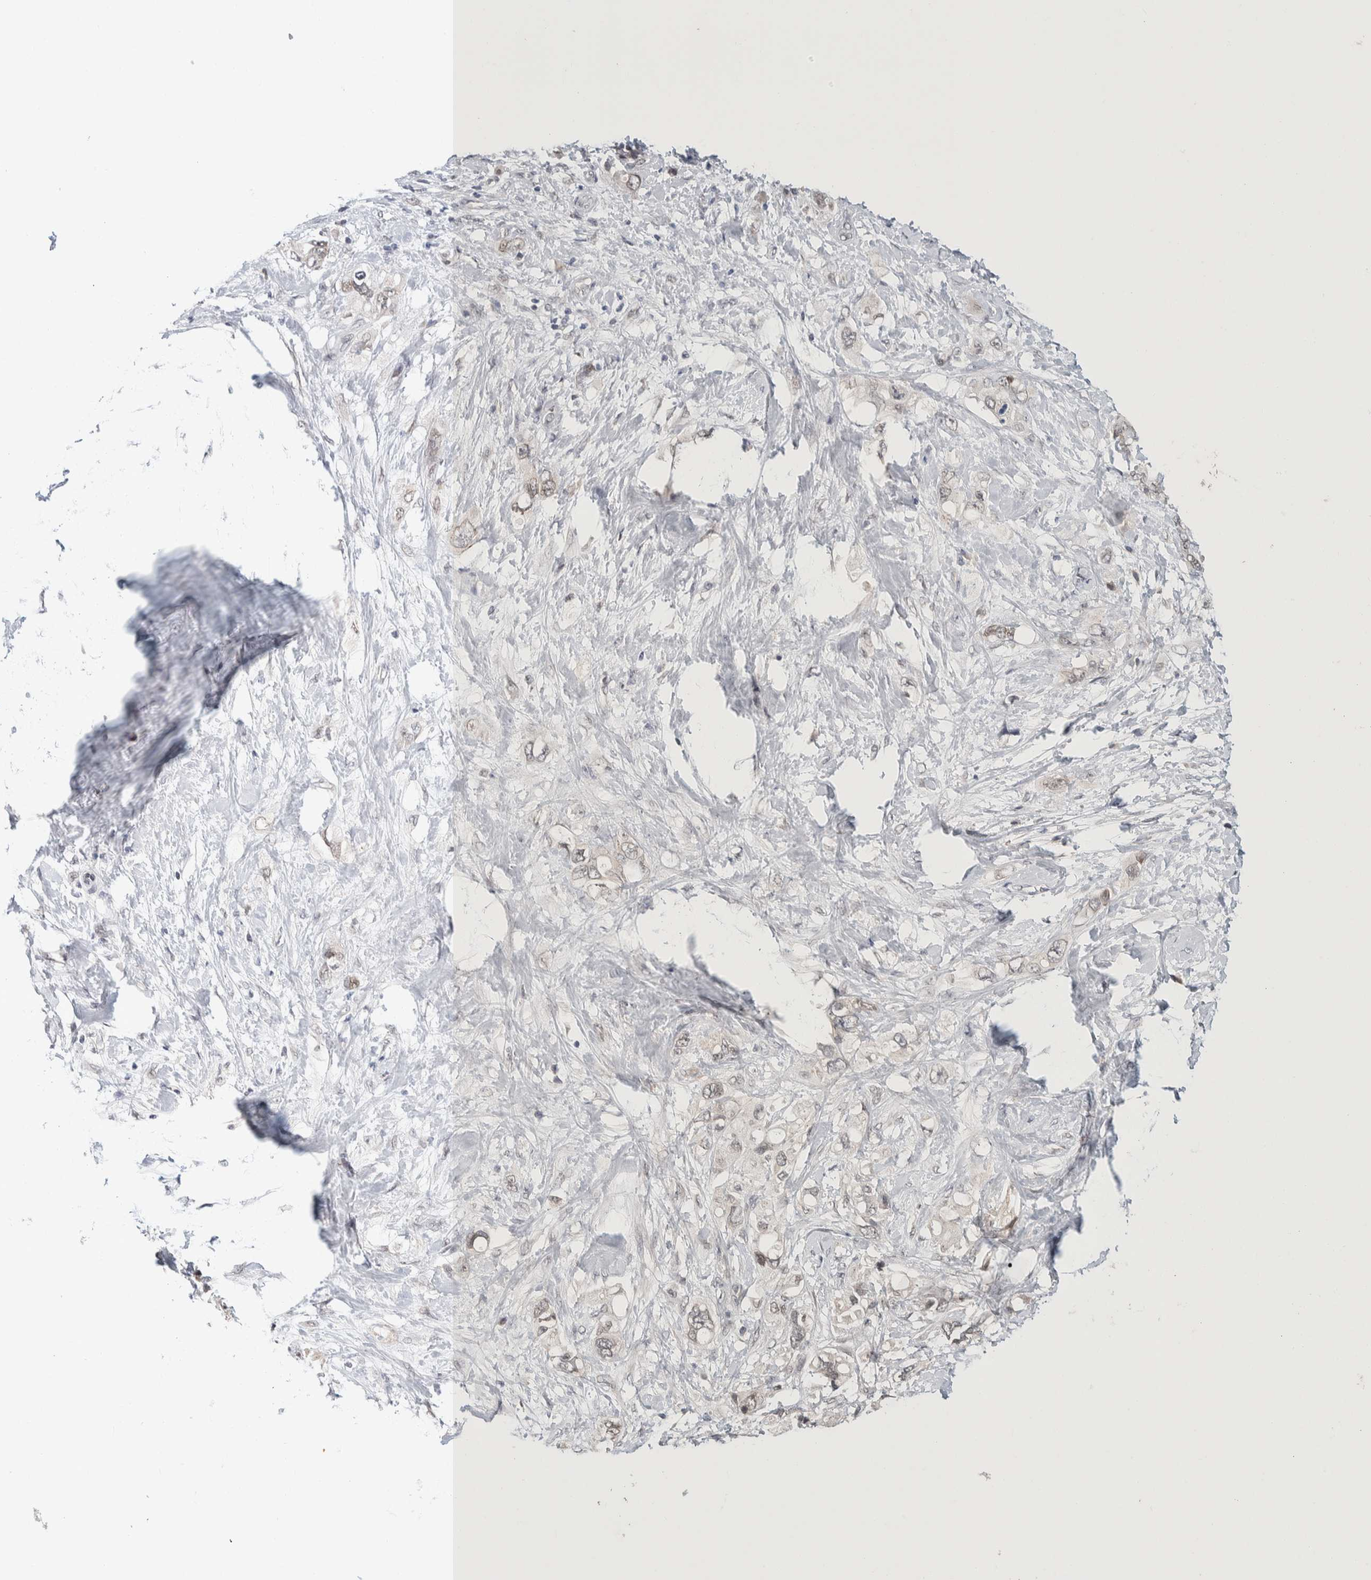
{"staining": {"intensity": "weak", "quantity": "<25%", "location": "cytoplasmic/membranous,nuclear"}, "tissue": "pancreatic cancer", "cell_type": "Tumor cells", "image_type": "cancer", "snomed": [{"axis": "morphology", "description": "Adenocarcinoma, NOS"}, {"axis": "topography", "description": "Pancreas"}], "caption": "Pancreatic adenocarcinoma stained for a protein using immunohistochemistry (IHC) displays no expression tumor cells.", "gene": "CRAT", "patient": {"sex": "female", "age": 56}}